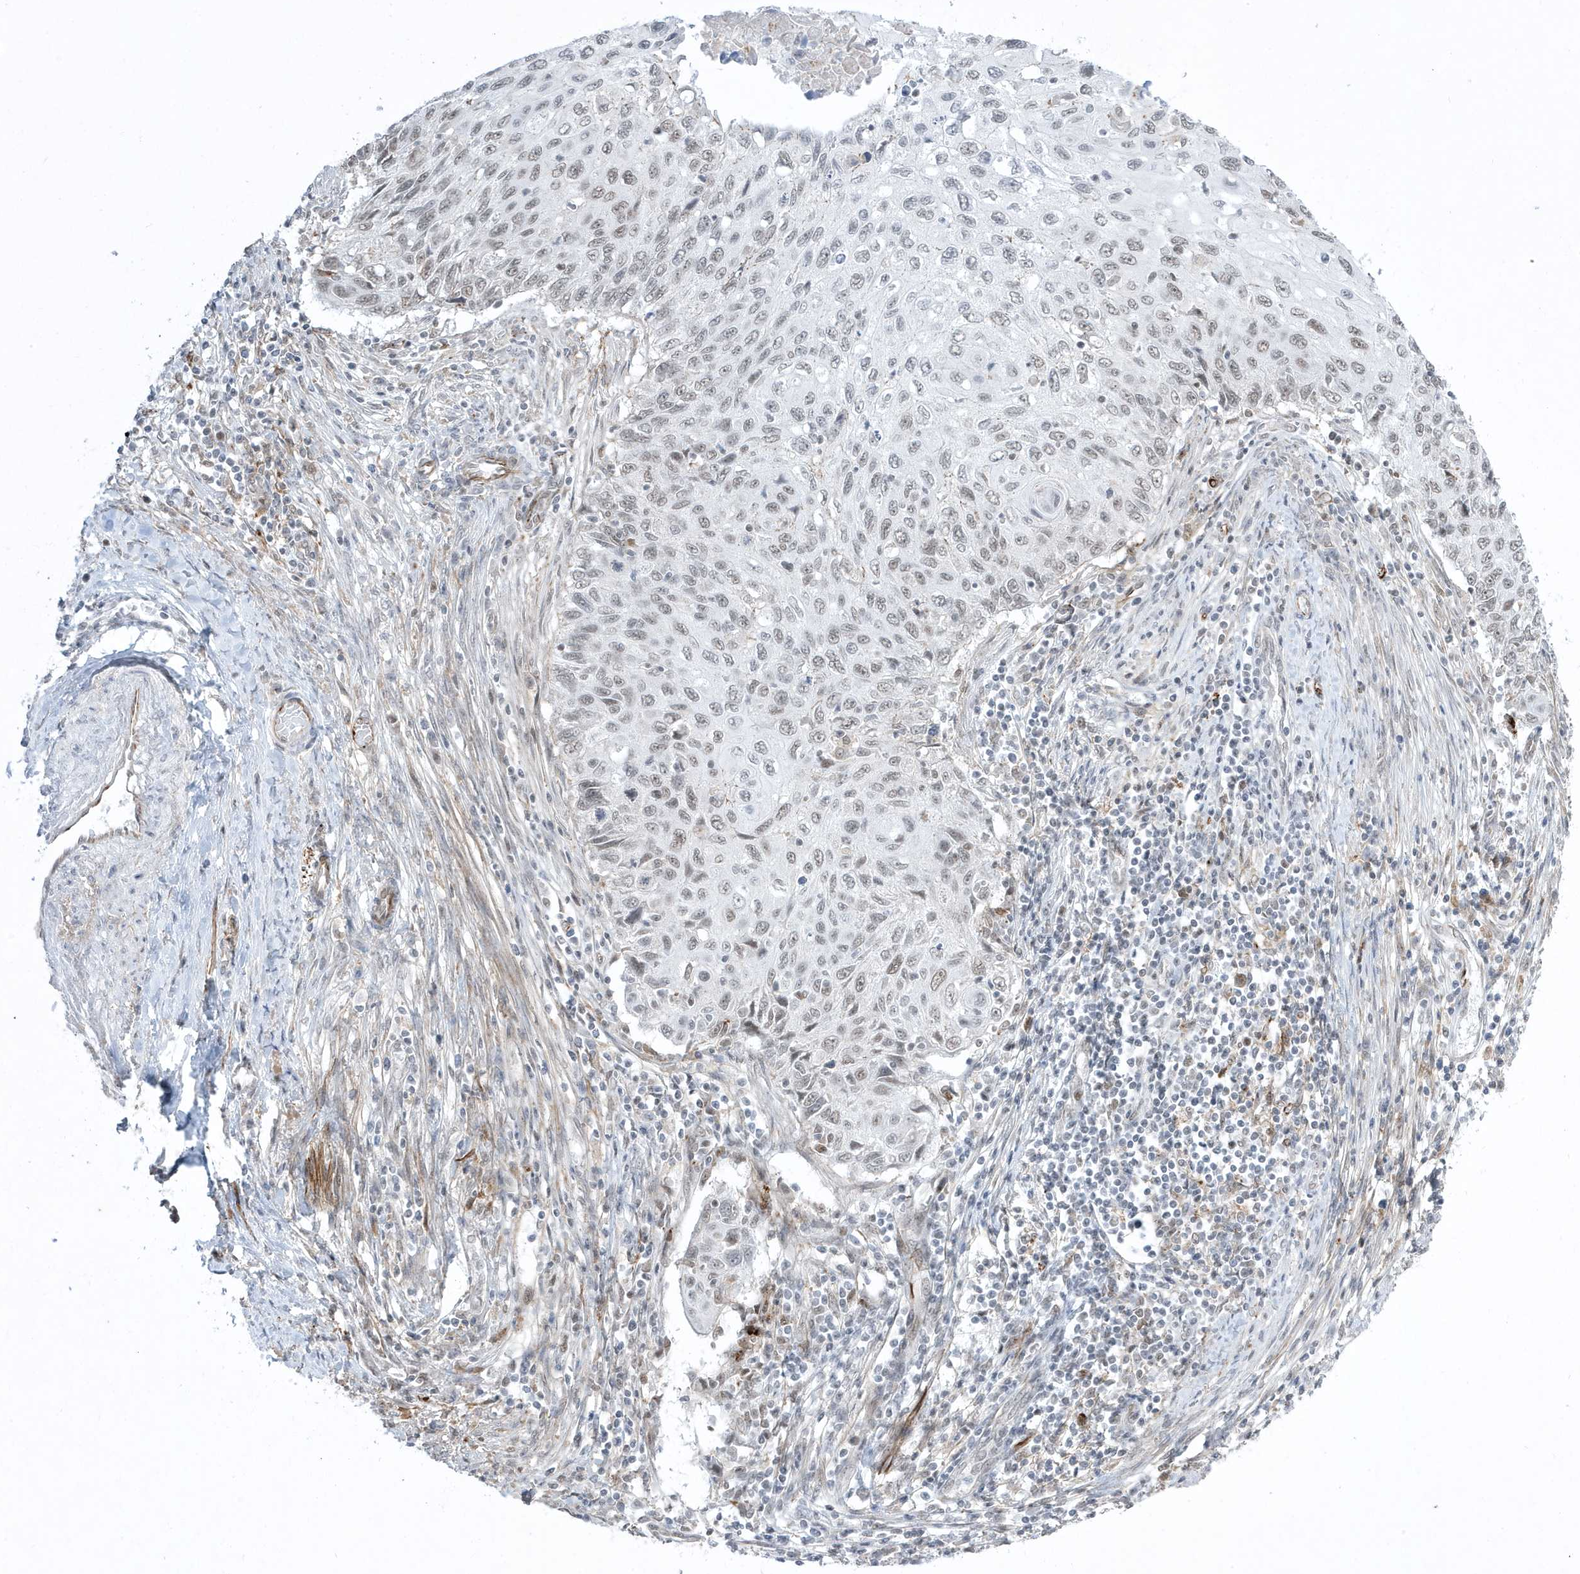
{"staining": {"intensity": "weak", "quantity": "25%-75%", "location": "nuclear"}, "tissue": "cervical cancer", "cell_type": "Tumor cells", "image_type": "cancer", "snomed": [{"axis": "morphology", "description": "Squamous cell carcinoma, NOS"}, {"axis": "topography", "description": "Cervix"}], "caption": "The image reveals staining of cervical cancer, revealing weak nuclear protein expression (brown color) within tumor cells.", "gene": "ADAMTSL3", "patient": {"sex": "female", "age": 70}}